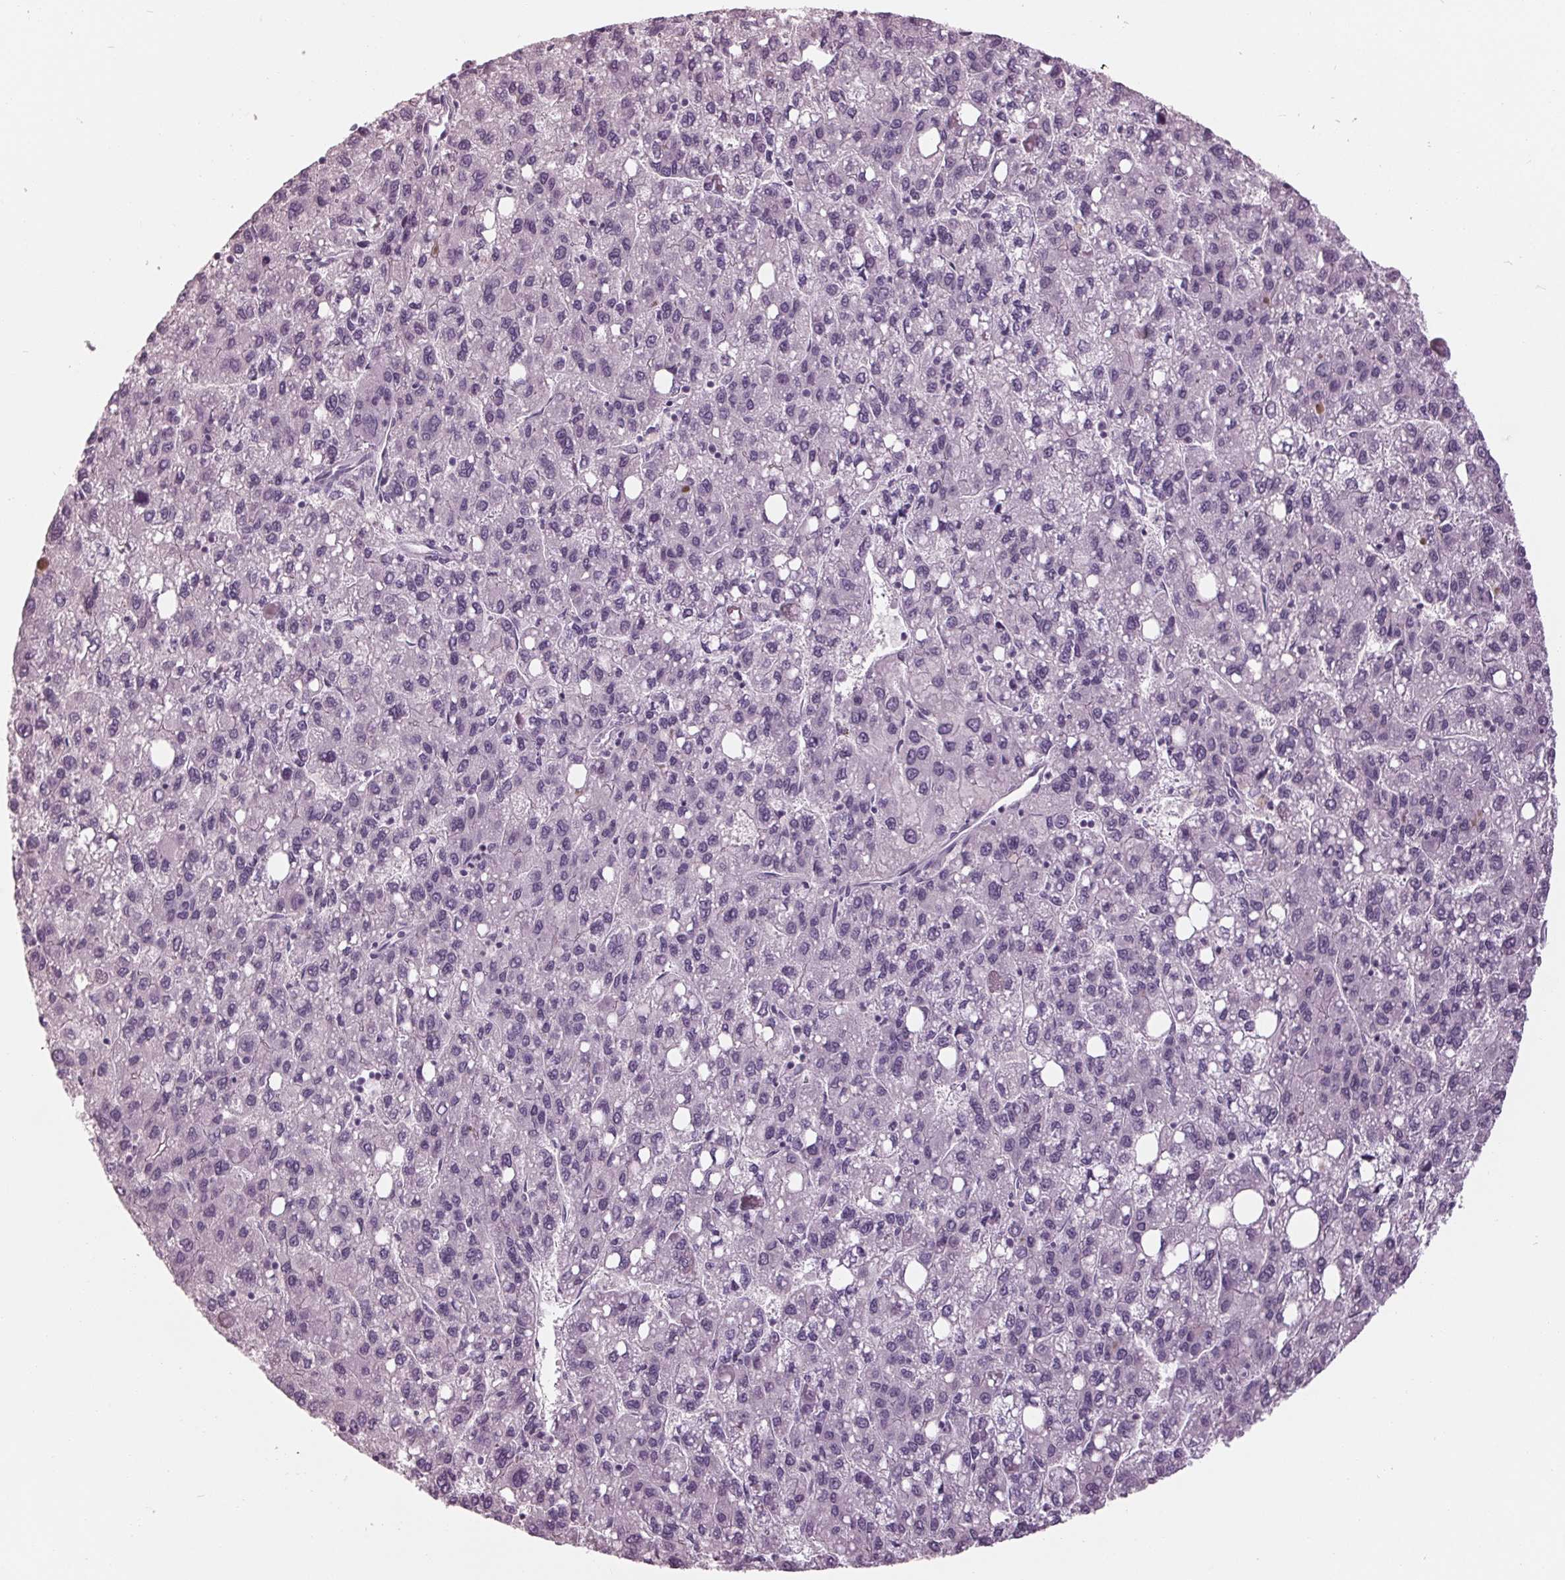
{"staining": {"intensity": "negative", "quantity": "none", "location": "none"}, "tissue": "liver cancer", "cell_type": "Tumor cells", "image_type": "cancer", "snomed": [{"axis": "morphology", "description": "Carcinoma, Hepatocellular, NOS"}, {"axis": "topography", "description": "Liver"}], "caption": "IHC of liver cancer demonstrates no expression in tumor cells.", "gene": "TNNC2", "patient": {"sex": "female", "age": 82}}